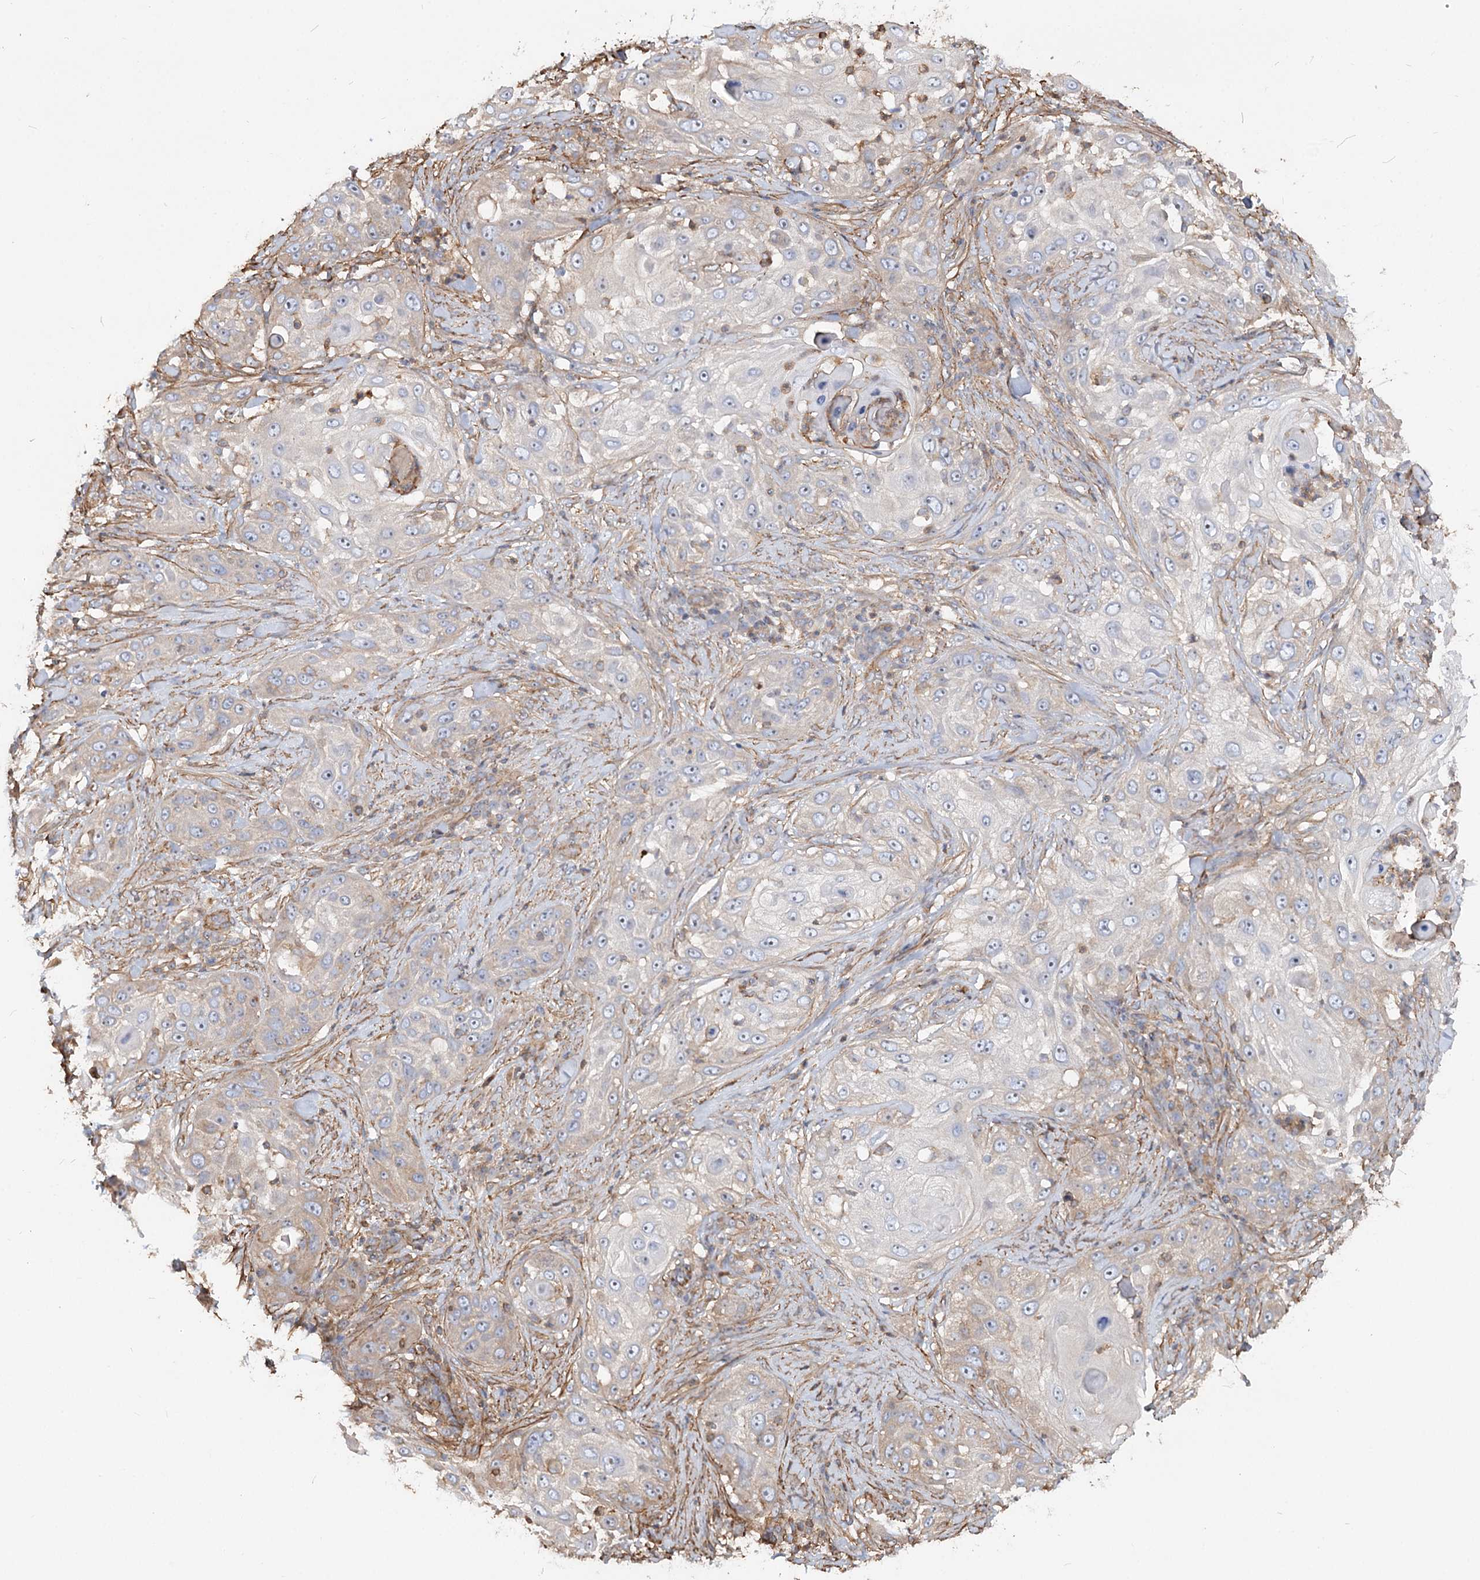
{"staining": {"intensity": "weak", "quantity": "<25%", "location": "cytoplasmic/membranous"}, "tissue": "skin cancer", "cell_type": "Tumor cells", "image_type": "cancer", "snomed": [{"axis": "morphology", "description": "Squamous cell carcinoma, NOS"}, {"axis": "topography", "description": "Skin"}], "caption": "This is an immunohistochemistry micrograph of human skin cancer (squamous cell carcinoma). There is no expression in tumor cells.", "gene": "WDR36", "patient": {"sex": "female", "age": 44}}